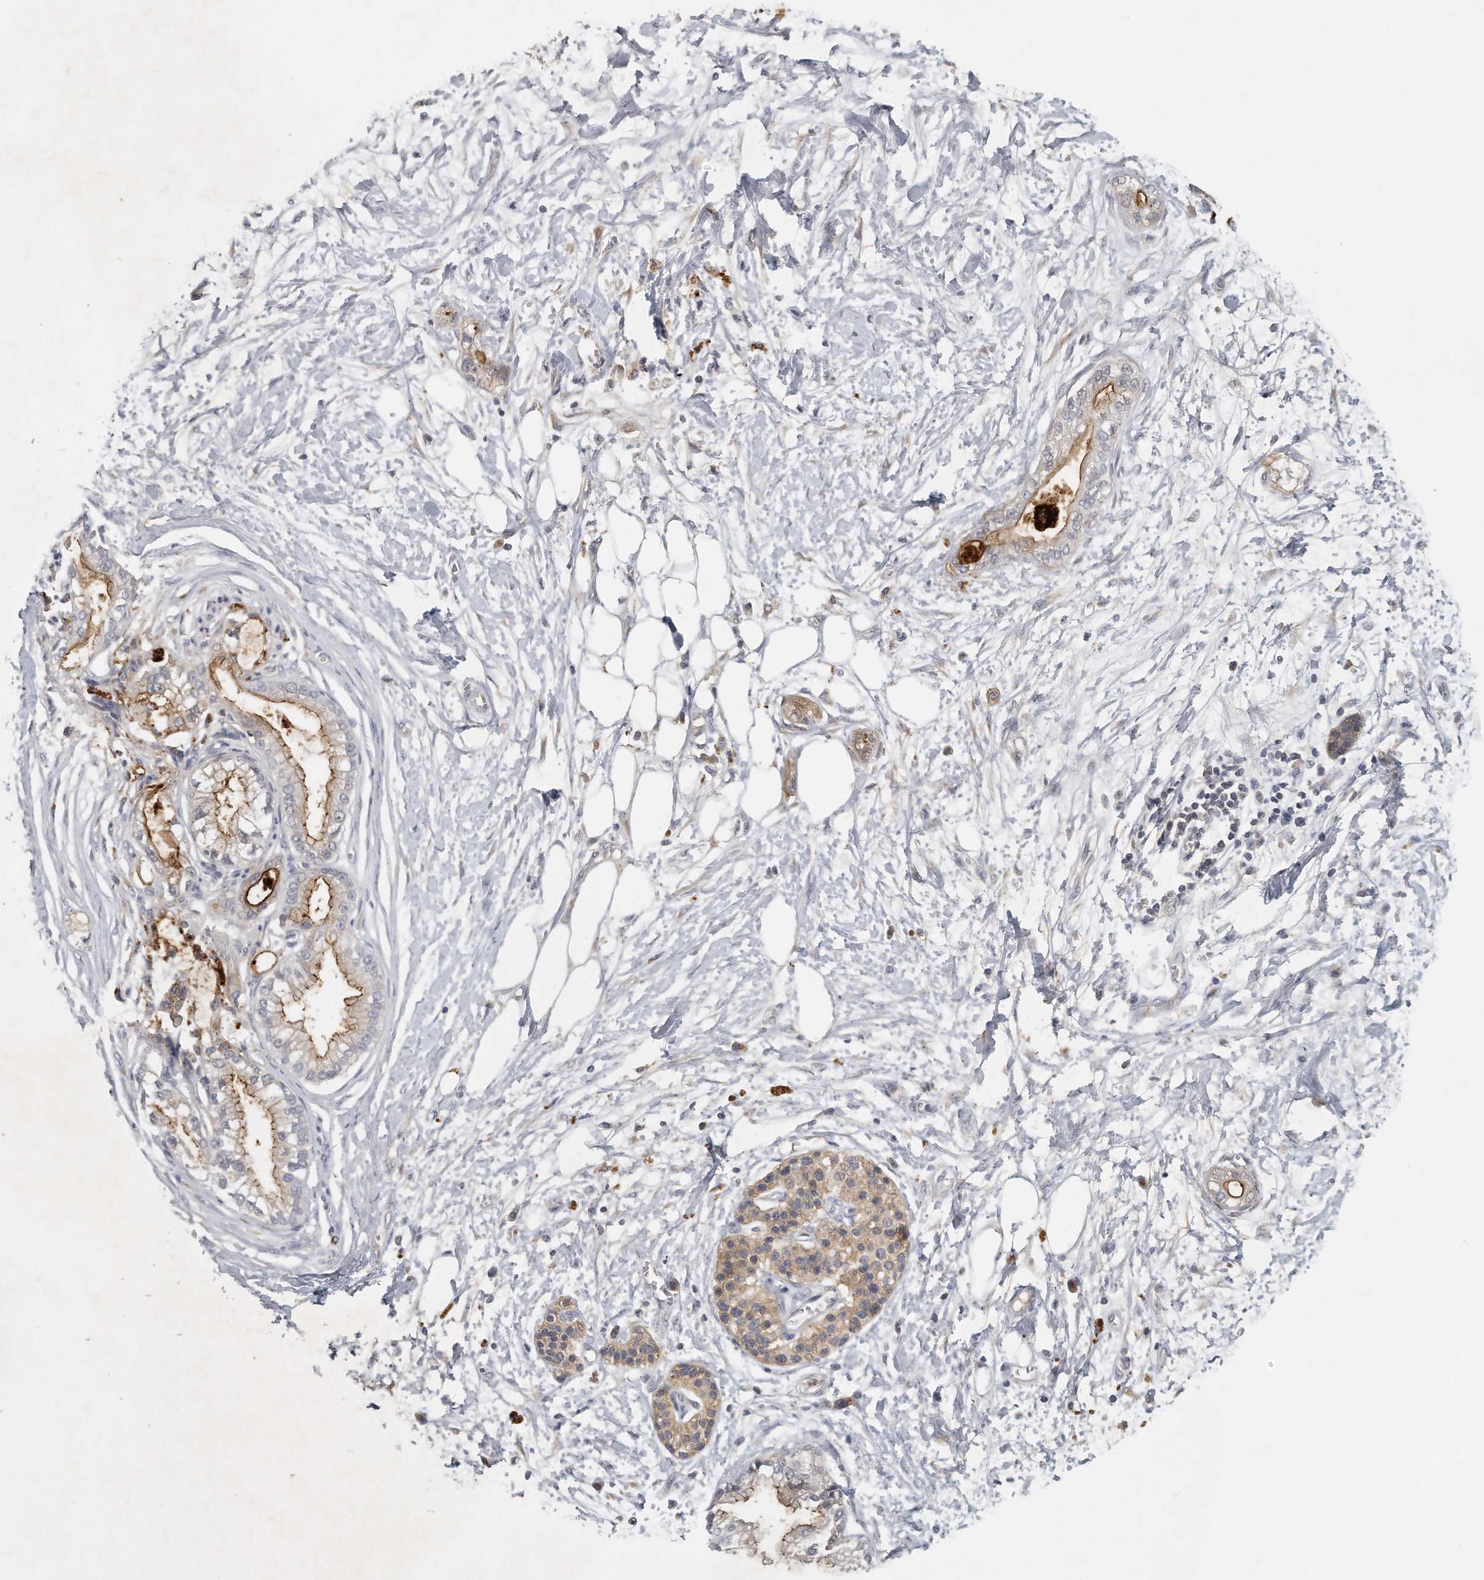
{"staining": {"intensity": "moderate", "quantity": "25%-75%", "location": "cytoplasmic/membranous"}, "tissue": "pancreatic cancer", "cell_type": "Tumor cells", "image_type": "cancer", "snomed": [{"axis": "morphology", "description": "Adenocarcinoma, NOS"}, {"axis": "topography", "description": "Pancreas"}], "caption": "IHC staining of pancreatic cancer, which displays medium levels of moderate cytoplasmic/membranous positivity in approximately 25%-75% of tumor cells indicating moderate cytoplasmic/membranous protein staining. The staining was performed using DAB (3,3'-diaminobenzidine) (brown) for protein detection and nuclei were counterstained in hematoxylin (blue).", "gene": "TRAPPC14", "patient": {"sex": "male", "age": 68}}